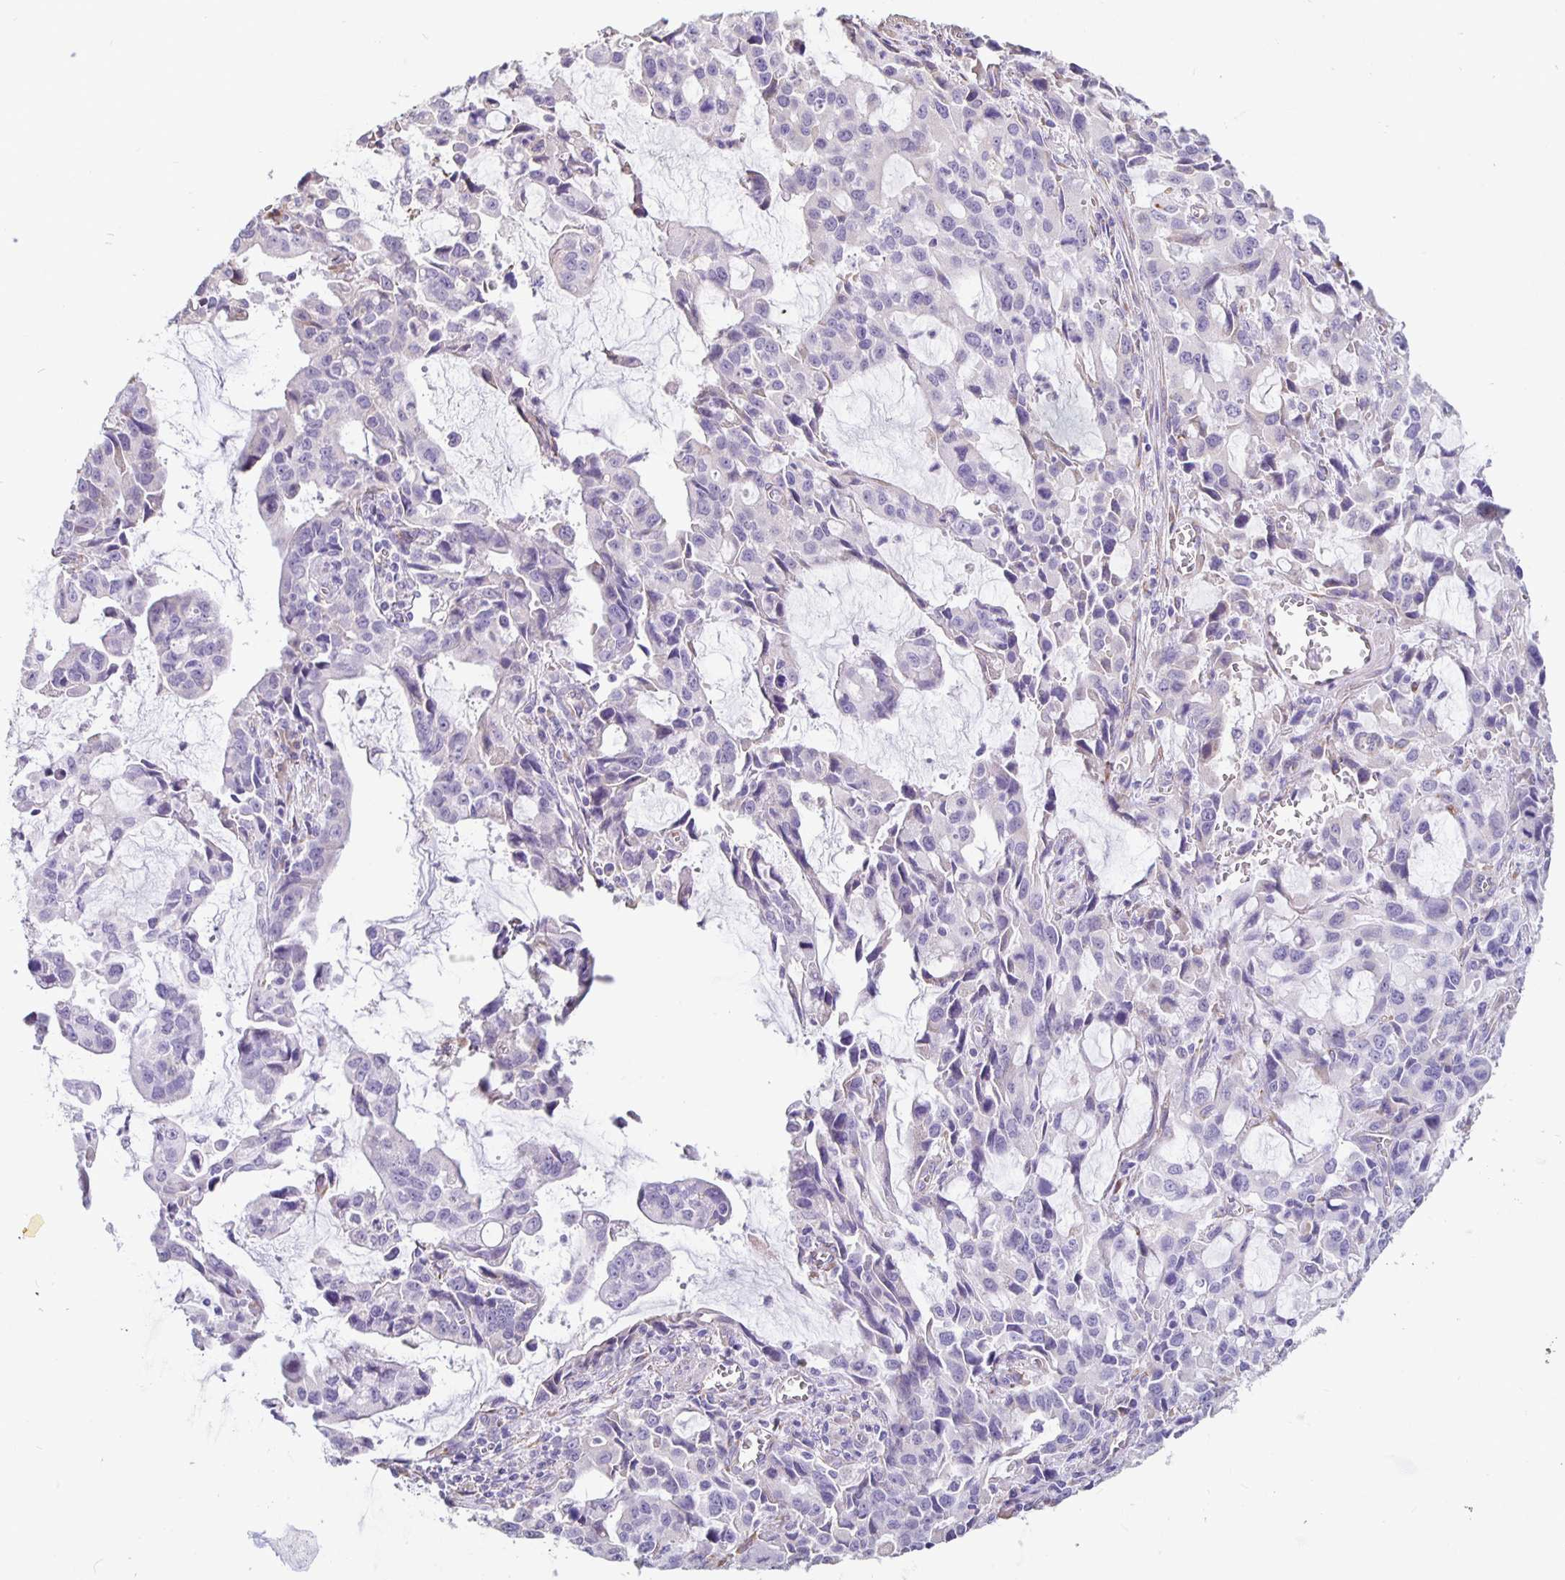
{"staining": {"intensity": "negative", "quantity": "none", "location": "none"}, "tissue": "stomach cancer", "cell_type": "Tumor cells", "image_type": "cancer", "snomed": [{"axis": "morphology", "description": "Adenocarcinoma, NOS"}, {"axis": "topography", "description": "Stomach, upper"}], "caption": "Human stomach adenocarcinoma stained for a protein using immunohistochemistry (IHC) displays no staining in tumor cells.", "gene": "DNAI2", "patient": {"sex": "male", "age": 85}}